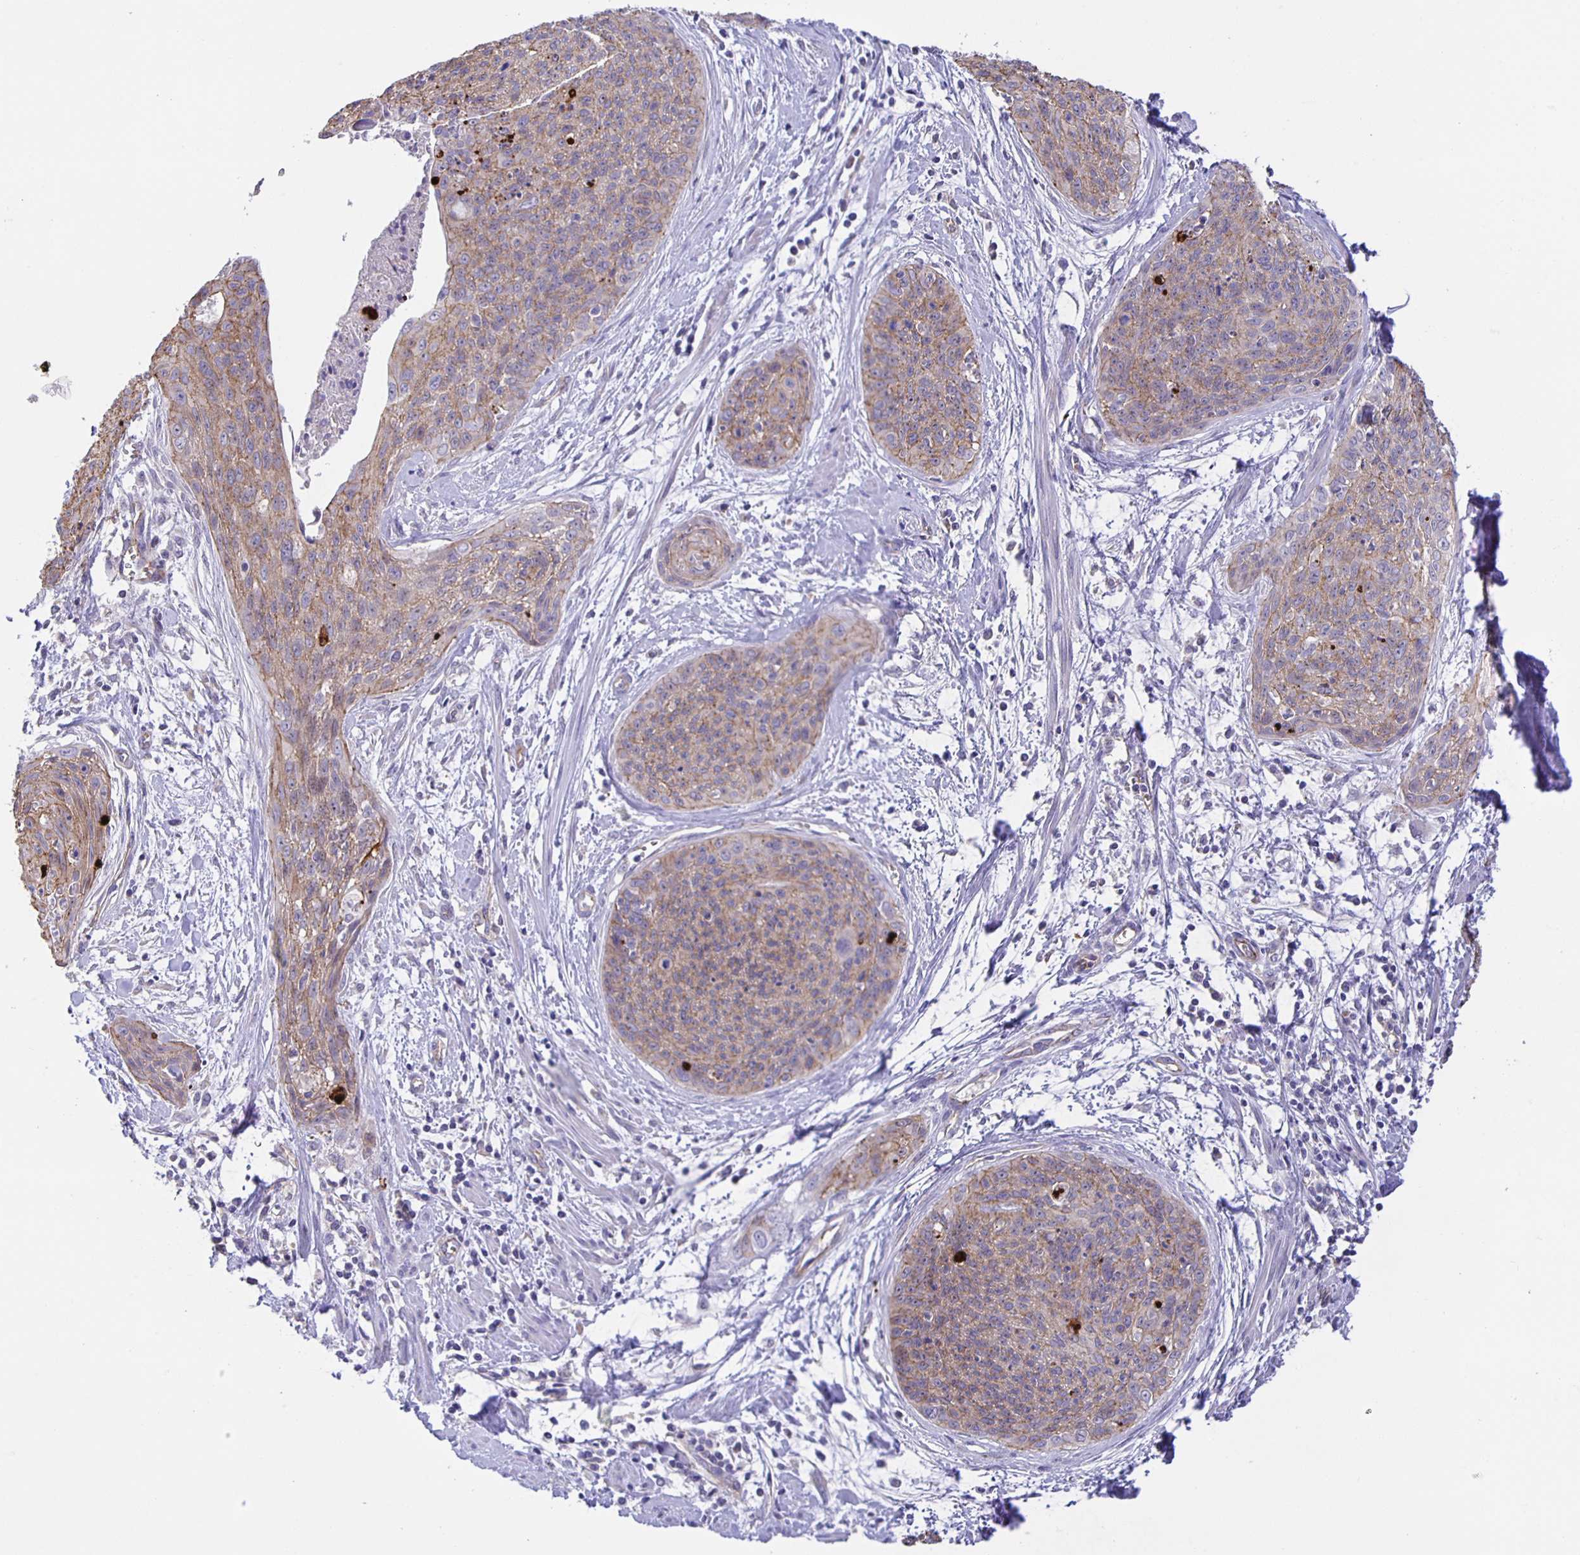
{"staining": {"intensity": "weak", "quantity": ">75%", "location": "cytoplasmic/membranous"}, "tissue": "cervical cancer", "cell_type": "Tumor cells", "image_type": "cancer", "snomed": [{"axis": "morphology", "description": "Squamous cell carcinoma, NOS"}, {"axis": "topography", "description": "Cervix"}], "caption": "Brown immunohistochemical staining in human squamous cell carcinoma (cervical) displays weak cytoplasmic/membranous staining in about >75% of tumor cells.", "gene": "JMJD4", "patient": {"sex": "female", "age": 55}}